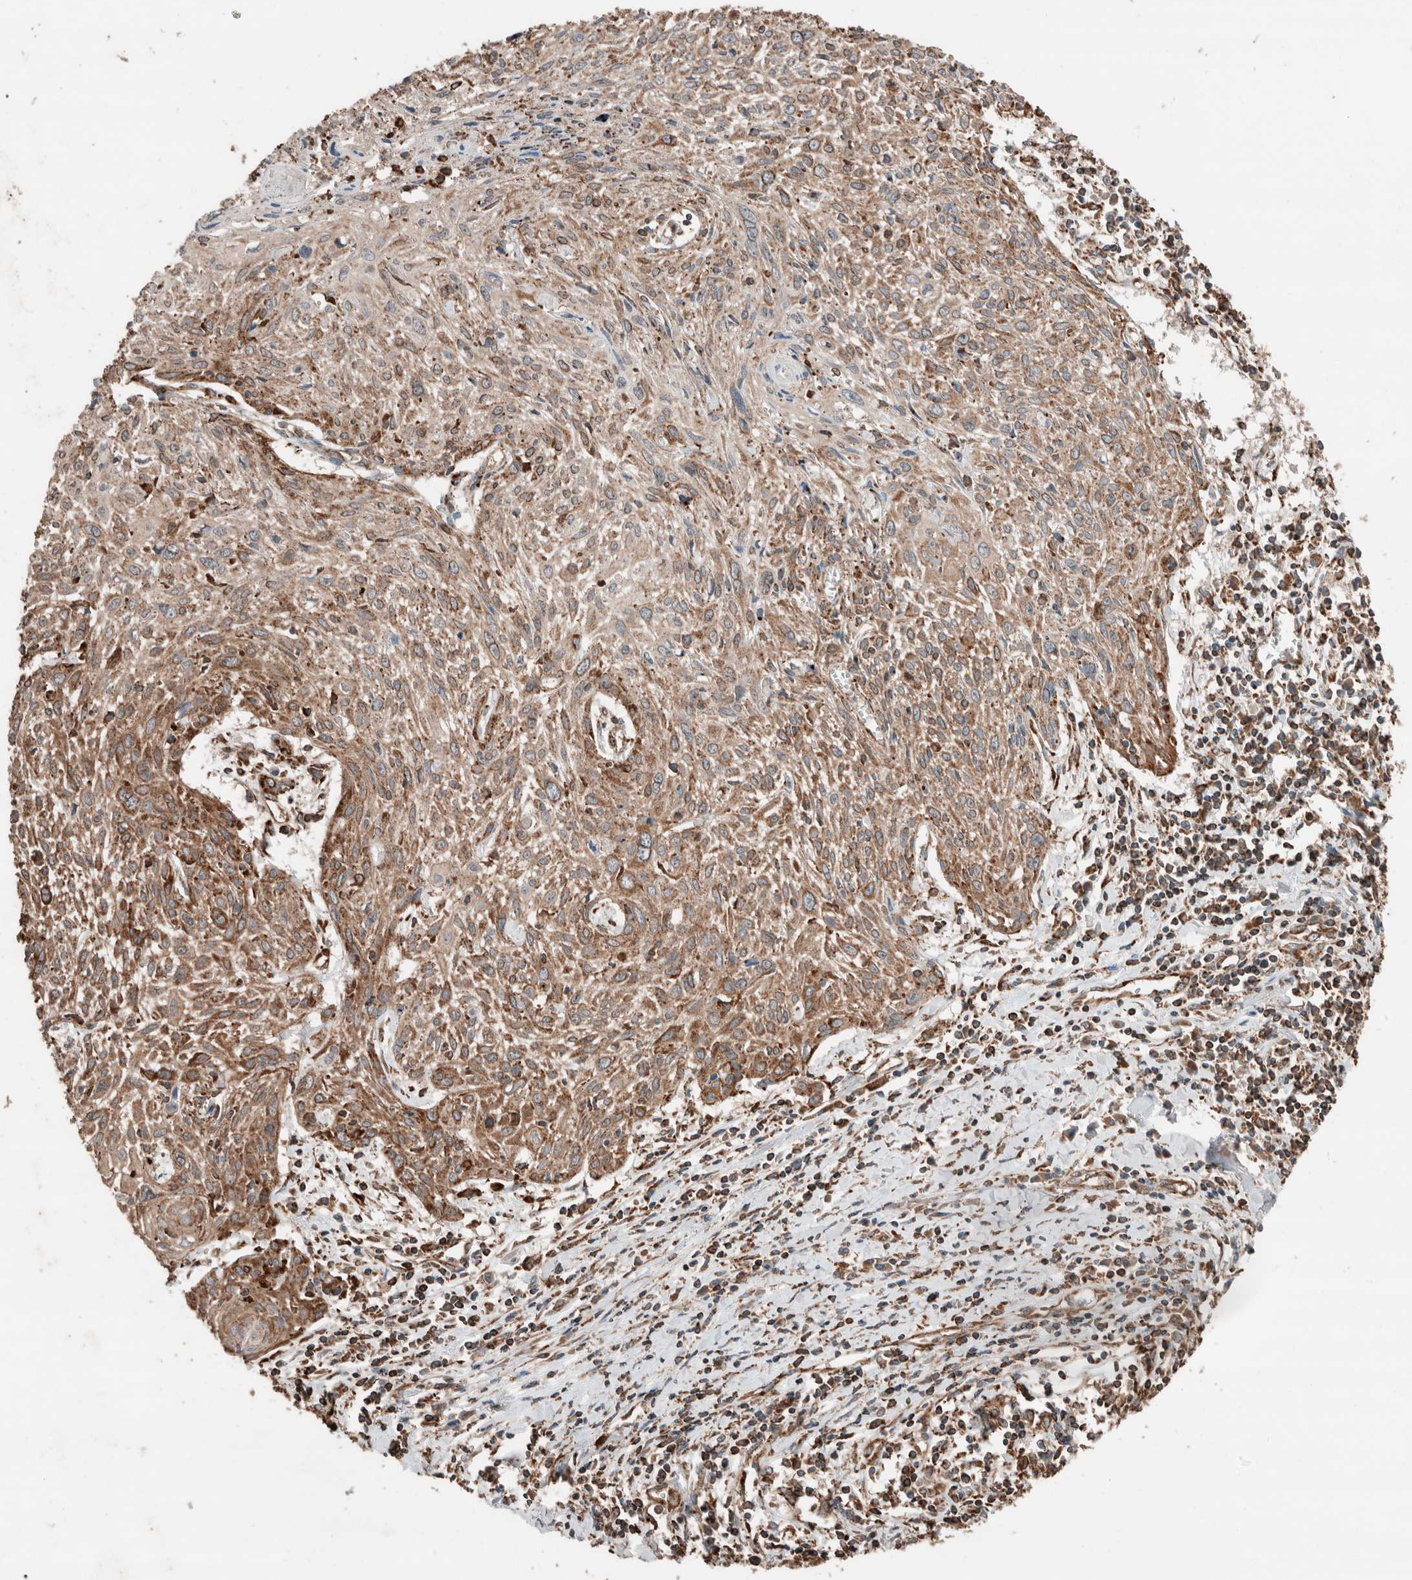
{"staining": {"intensity": "moderate", "quantity": "25%-75%", "location": "cytoplasmic/membranous"}, "tissue": "cervical cancer", "cell_type": "Tumor cells", "image_type": "cancer", "snomed": [{"axis": "morphology", "description": "Squamous cell carcinoma, NOS"}, {"axis": "topography", "description": "Cervix"}], "caption": "Immunohistochemistry (IHC) histopathology image of neoplastic tissue: human cervical cancer (squamous cell carcinoma) stained using immunohistochemistry shows medium levels of moderate protein expression localized specifically in the cytoplasmic/membranous of tumor cells, appearing as a cytoplasmic/membranous brown color.", "gene": "ERAP2", "patient": {"sex": "female", "age": 51}}